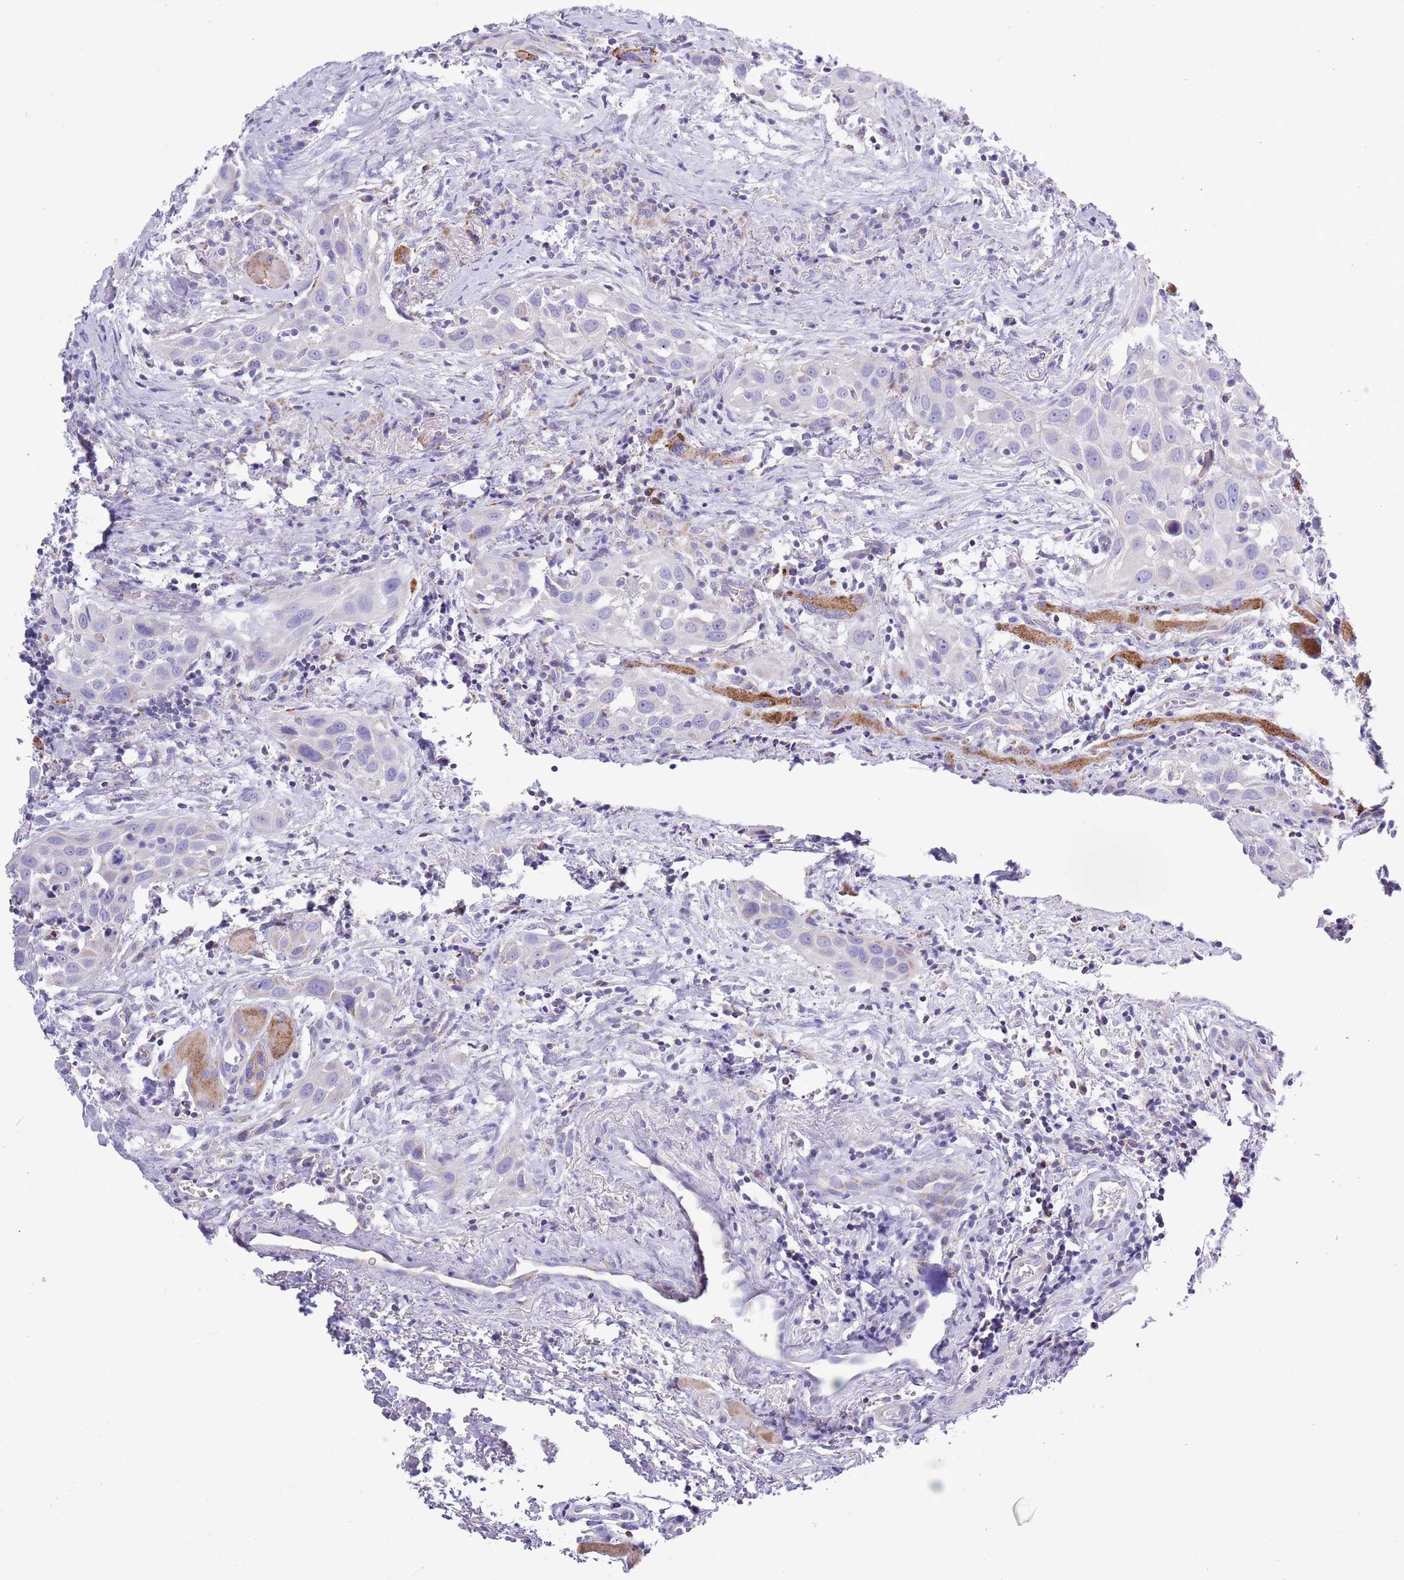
{"staining": {"intensity": "negative", "quantity": "none", "location": "none"}, "tissue": "head and neck cancer", "cell_type": "Tumor cells", "image_type": "cancer", "snomed": [{"axis": "morphology", "description": "Squamous cell carcinoma, NOS"}, {"axis": "topography", "description": "Oral tissue"}, {"axis": "topography", "description": "Head-Neck"}], "caption": "Protein analysis of squamous cell carcinoma (head and neck) displays no significant staining in tumor cells. (DAB immunohistochemistry, high magnification).", "gene": "MOCOS", "patient": {"sex": "female", "age": 50}}